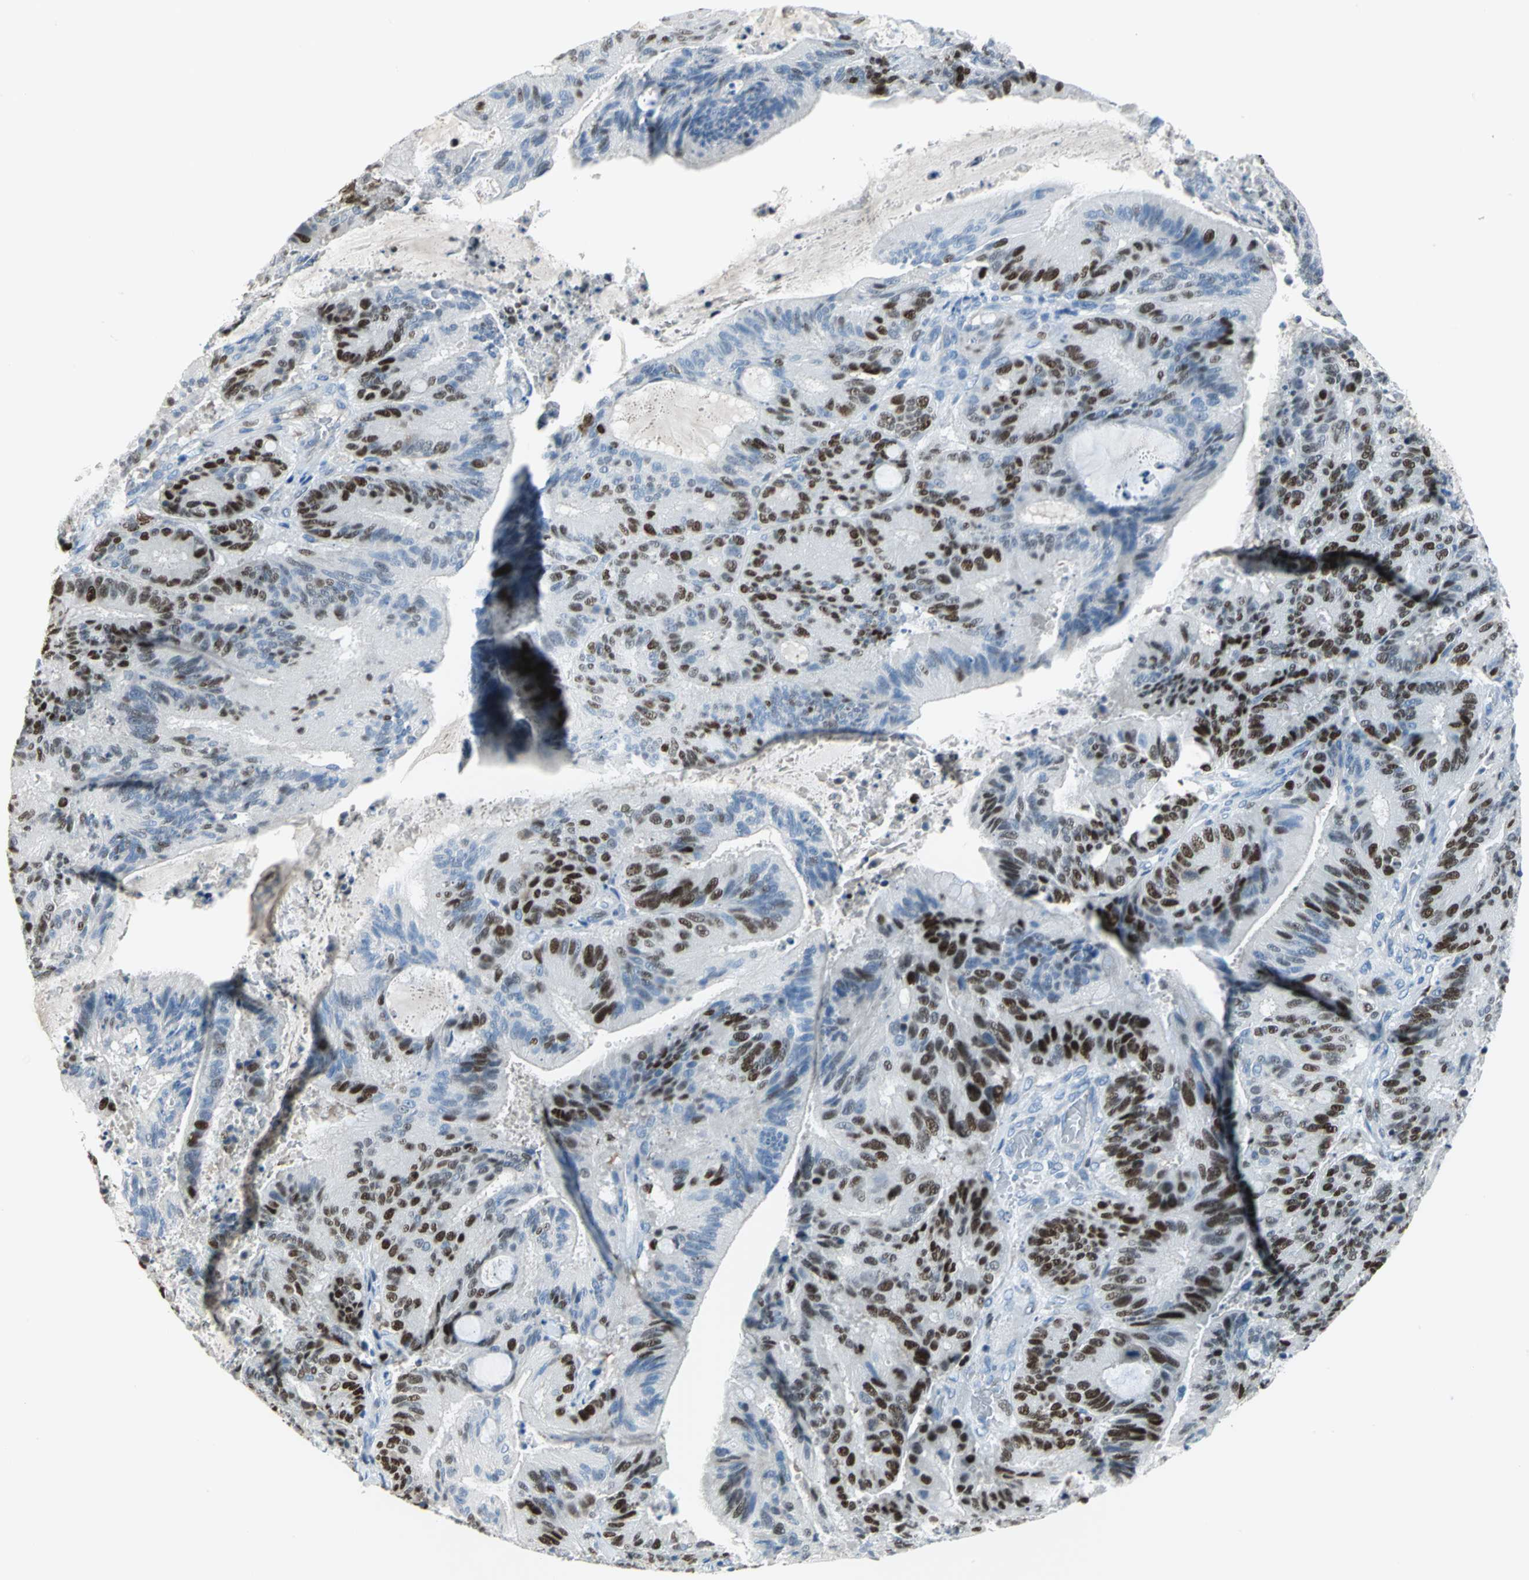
{"staining": {"intensity": "strong", "quantity": "25%-75%", "location": "nuclear"}, "tissue": "liver cancer", "cell_type": "Tumor cells", "image_type": "cancer", "snomed": [{"axis": "morphology", "description": "Cholangiocarcinoma"}, {"axis": "topography", "description": "Liver"}], "caption": "A photomicrograph of human liver cancer (cholangiocarcinoma) stained for a protein displays strong nuclear brown staining in tumor cells.", "gene": "MCM3", "patient": {"sex": "female", "age": 73}}